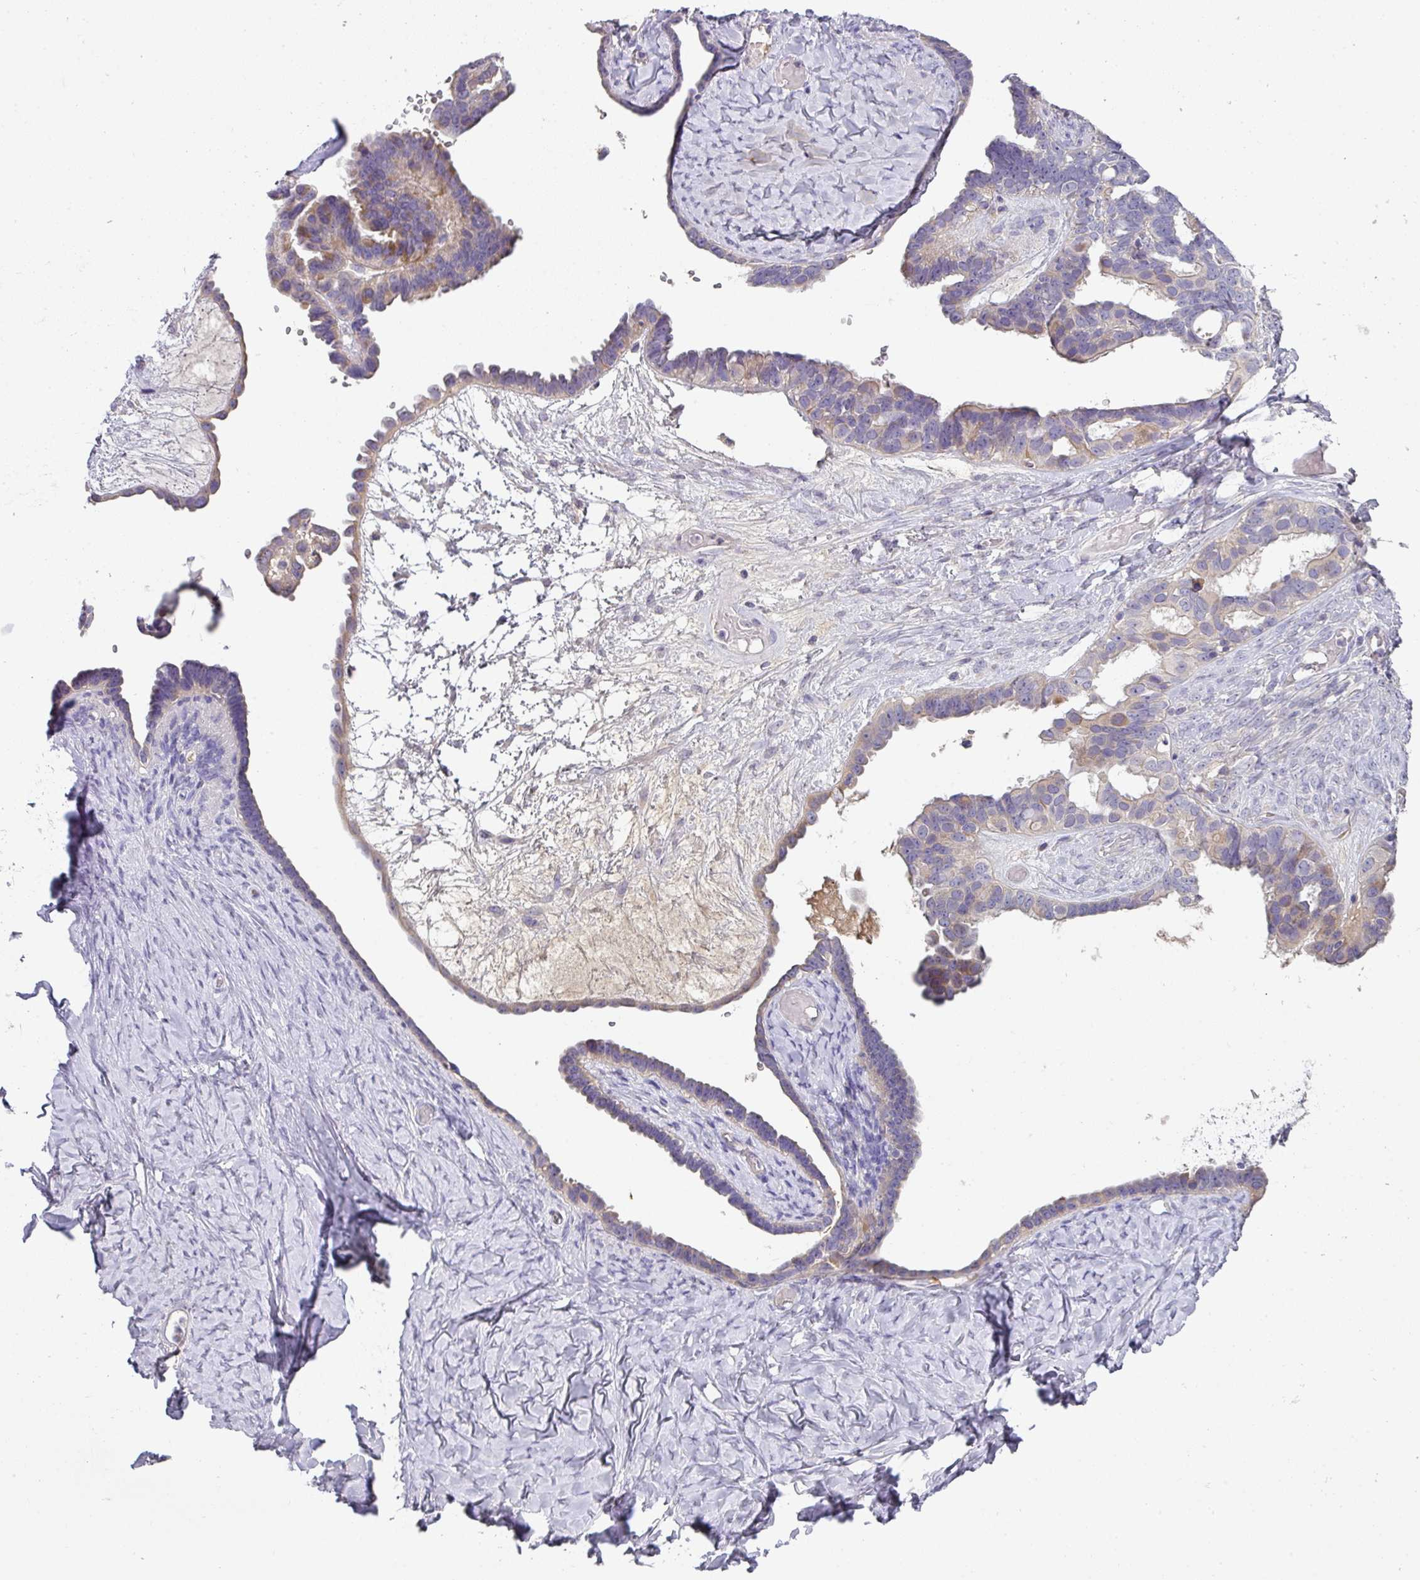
{"staining": {"intensity": "moderate", "quantity": "<25%", "location": "cytoplasmic/membranous"}, "tissue": "ovarian cancer", "cell_type": "Tumor cells", "image_type": "cancer", "snomed": [{"axis": "morphology", "description": "Cystadenocarcinoma, serous, NOS"}, {"axis": "topography", "description": "Ovary"}], "caption": "Protein expression analysis of human ovarian cancer reveals moderate cytoplasmic/membranous positivity in approximately <25% of tumor cells.", "gene": "ZNF266", "patient": {"sex": "female", "age": 69}}